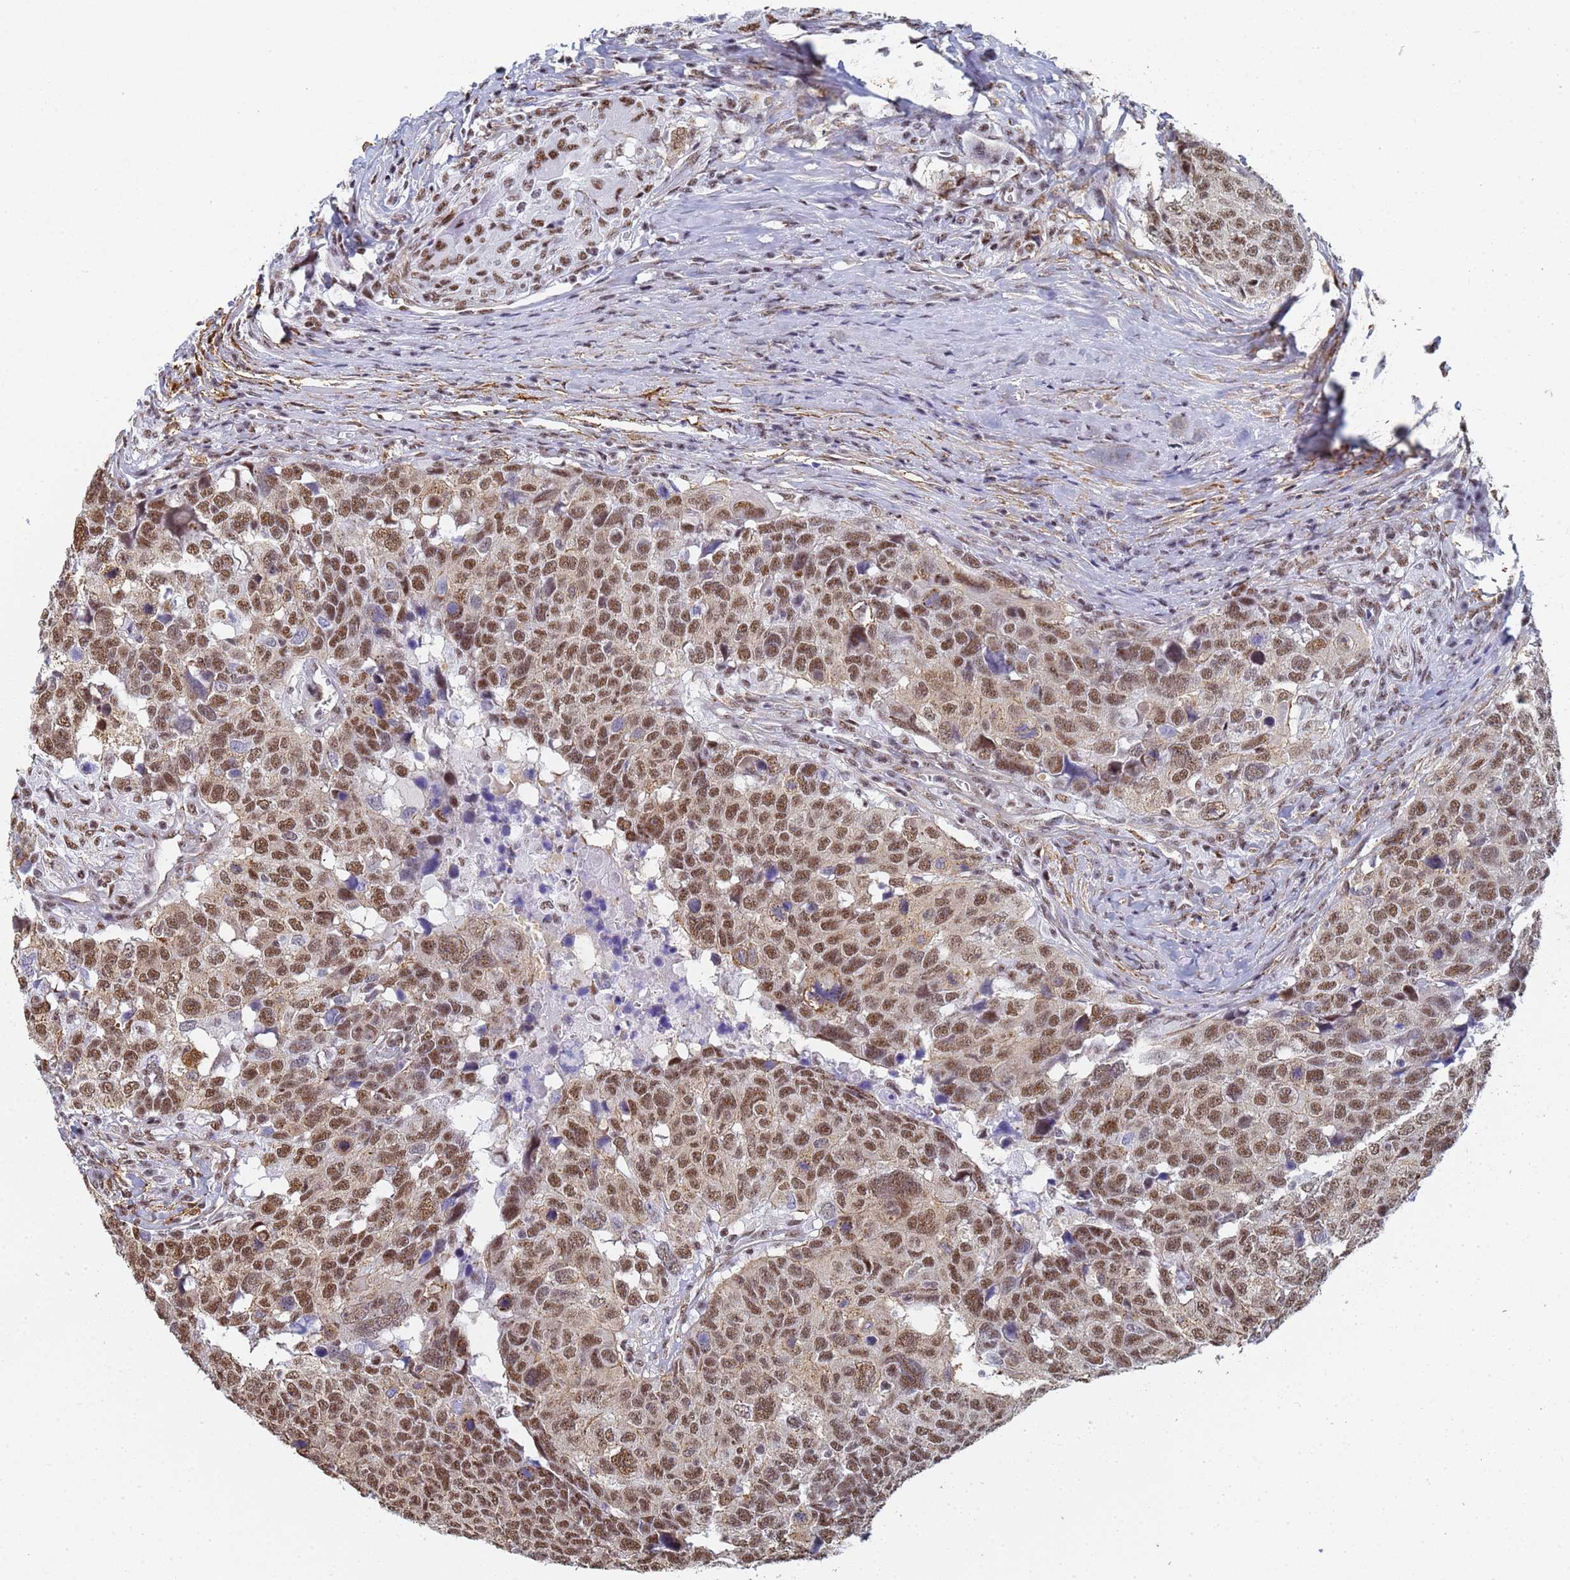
{"staining": {"intensity": "moderate", "quantity": ">75%", "location": "nuclear"}, "tissue": "head and neck cancer", "cell_type": "Tumor cells", "image_type": "cancer", "snomed": [{"axis": "morphology", "description": "Squamous cell carcinoma, NOS"}, {"axis": "topography", "description": "Head-Neck"}], "caption": "Head and neck cancer stained with a protein marker displays moderate staining in tumor cells.", "gene": "PRRT4", "patient": {"sex": "male", "age": 66}}